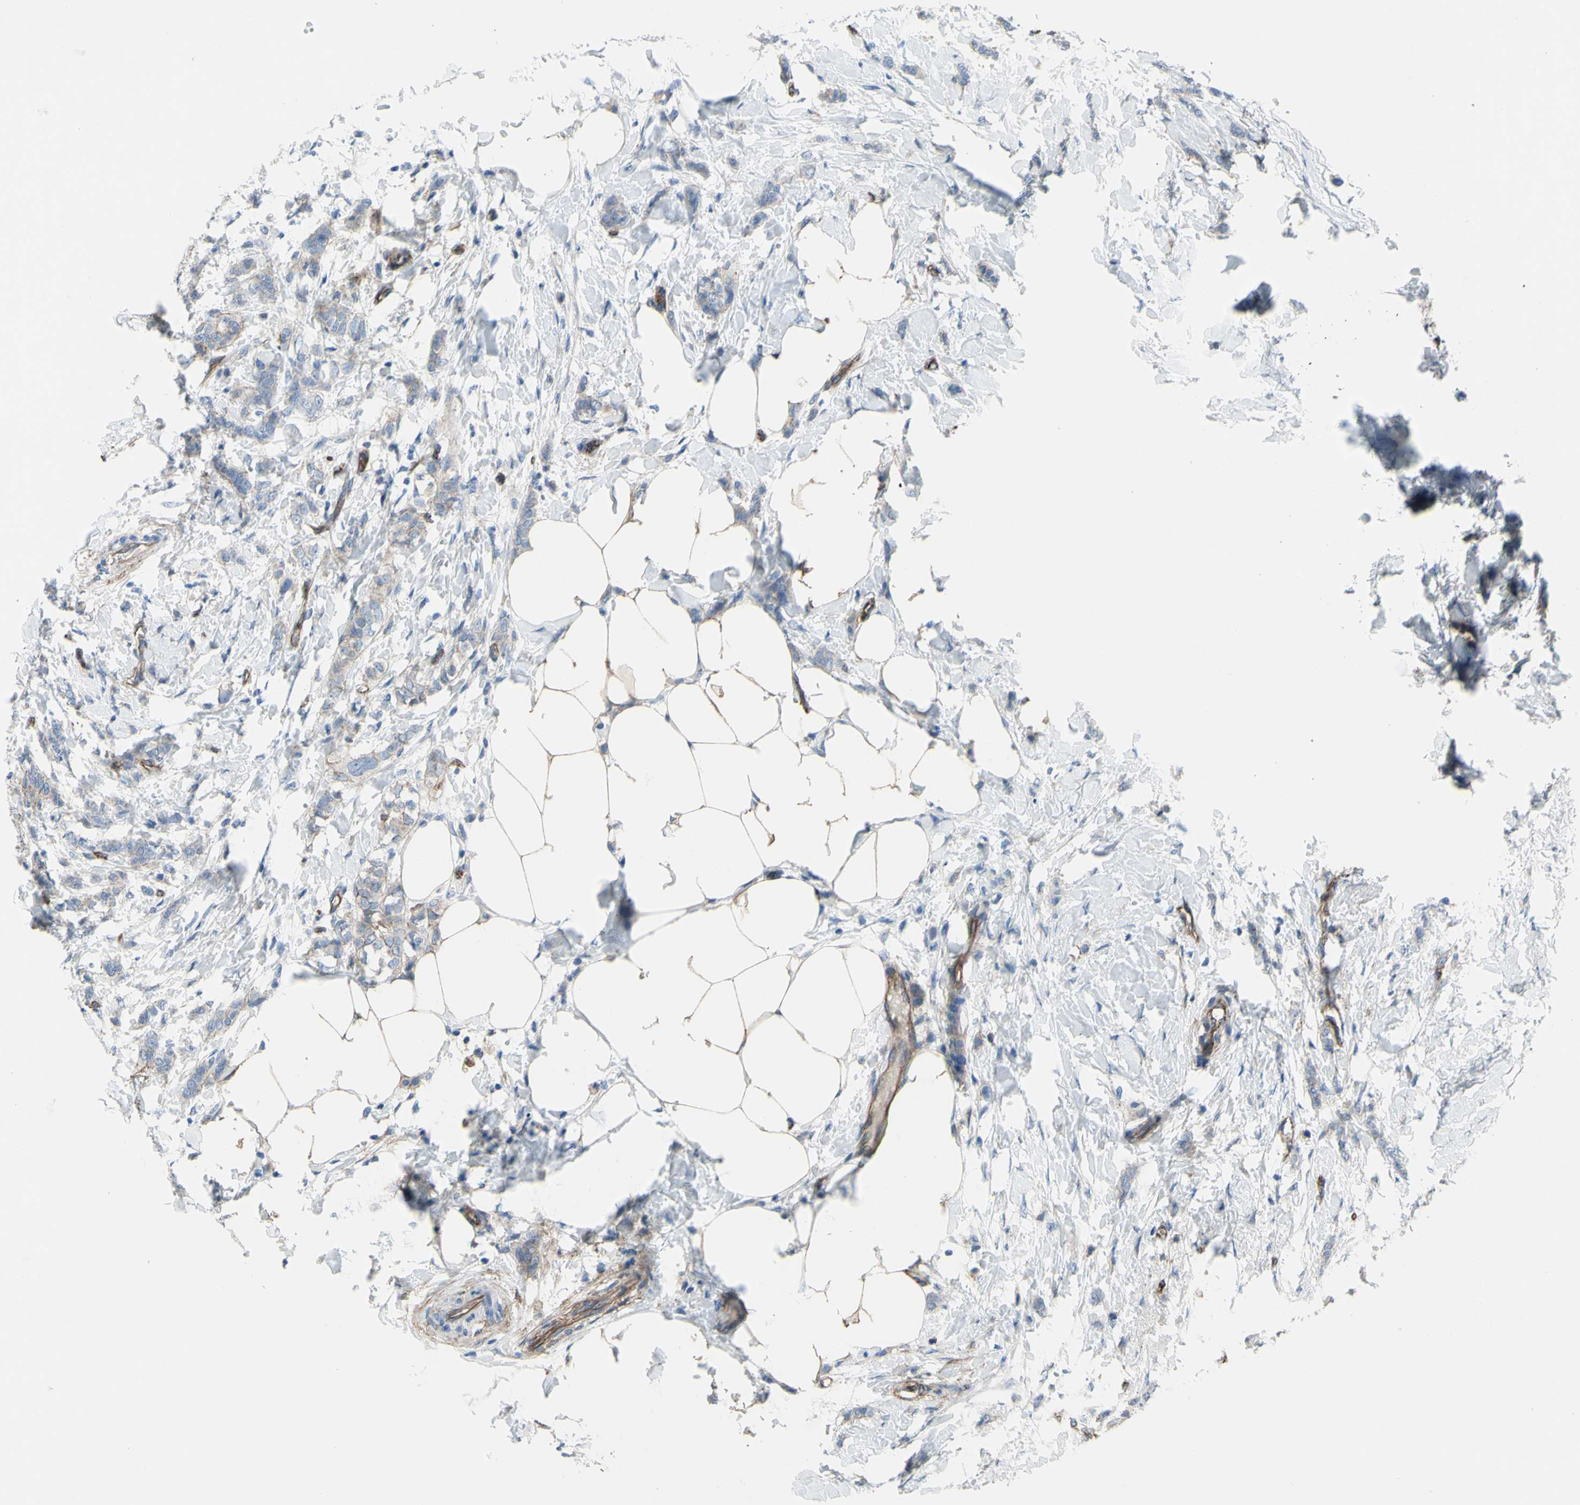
{"staining": {"intensity": "weak", "quantity": ">75%", "location": "cytoplasmic/membranous"}, "tissue": "breast cancer", "cell_type": "Tumor cells", "image_type": "cancer", "snomed": [{"axis": "morphology", "description": "Lobular carcinoma, in situ"}, {"axis": "morphology", "description": "Lobular carcinoma"}, {"axis": "topography", "description": "Breast"}], "caption": "Immunohistochemical staining of human breast cancer reveals low levels of weak cytoplasmic/membranous positivity in approximately >75% of tumor cells. (Stains: DAB in brown, nuclei in blue, Microscopy: brightfield microscopy at high magnification).", "gene": "TPBG", "patient": {"sex": "female", "age": 41}}